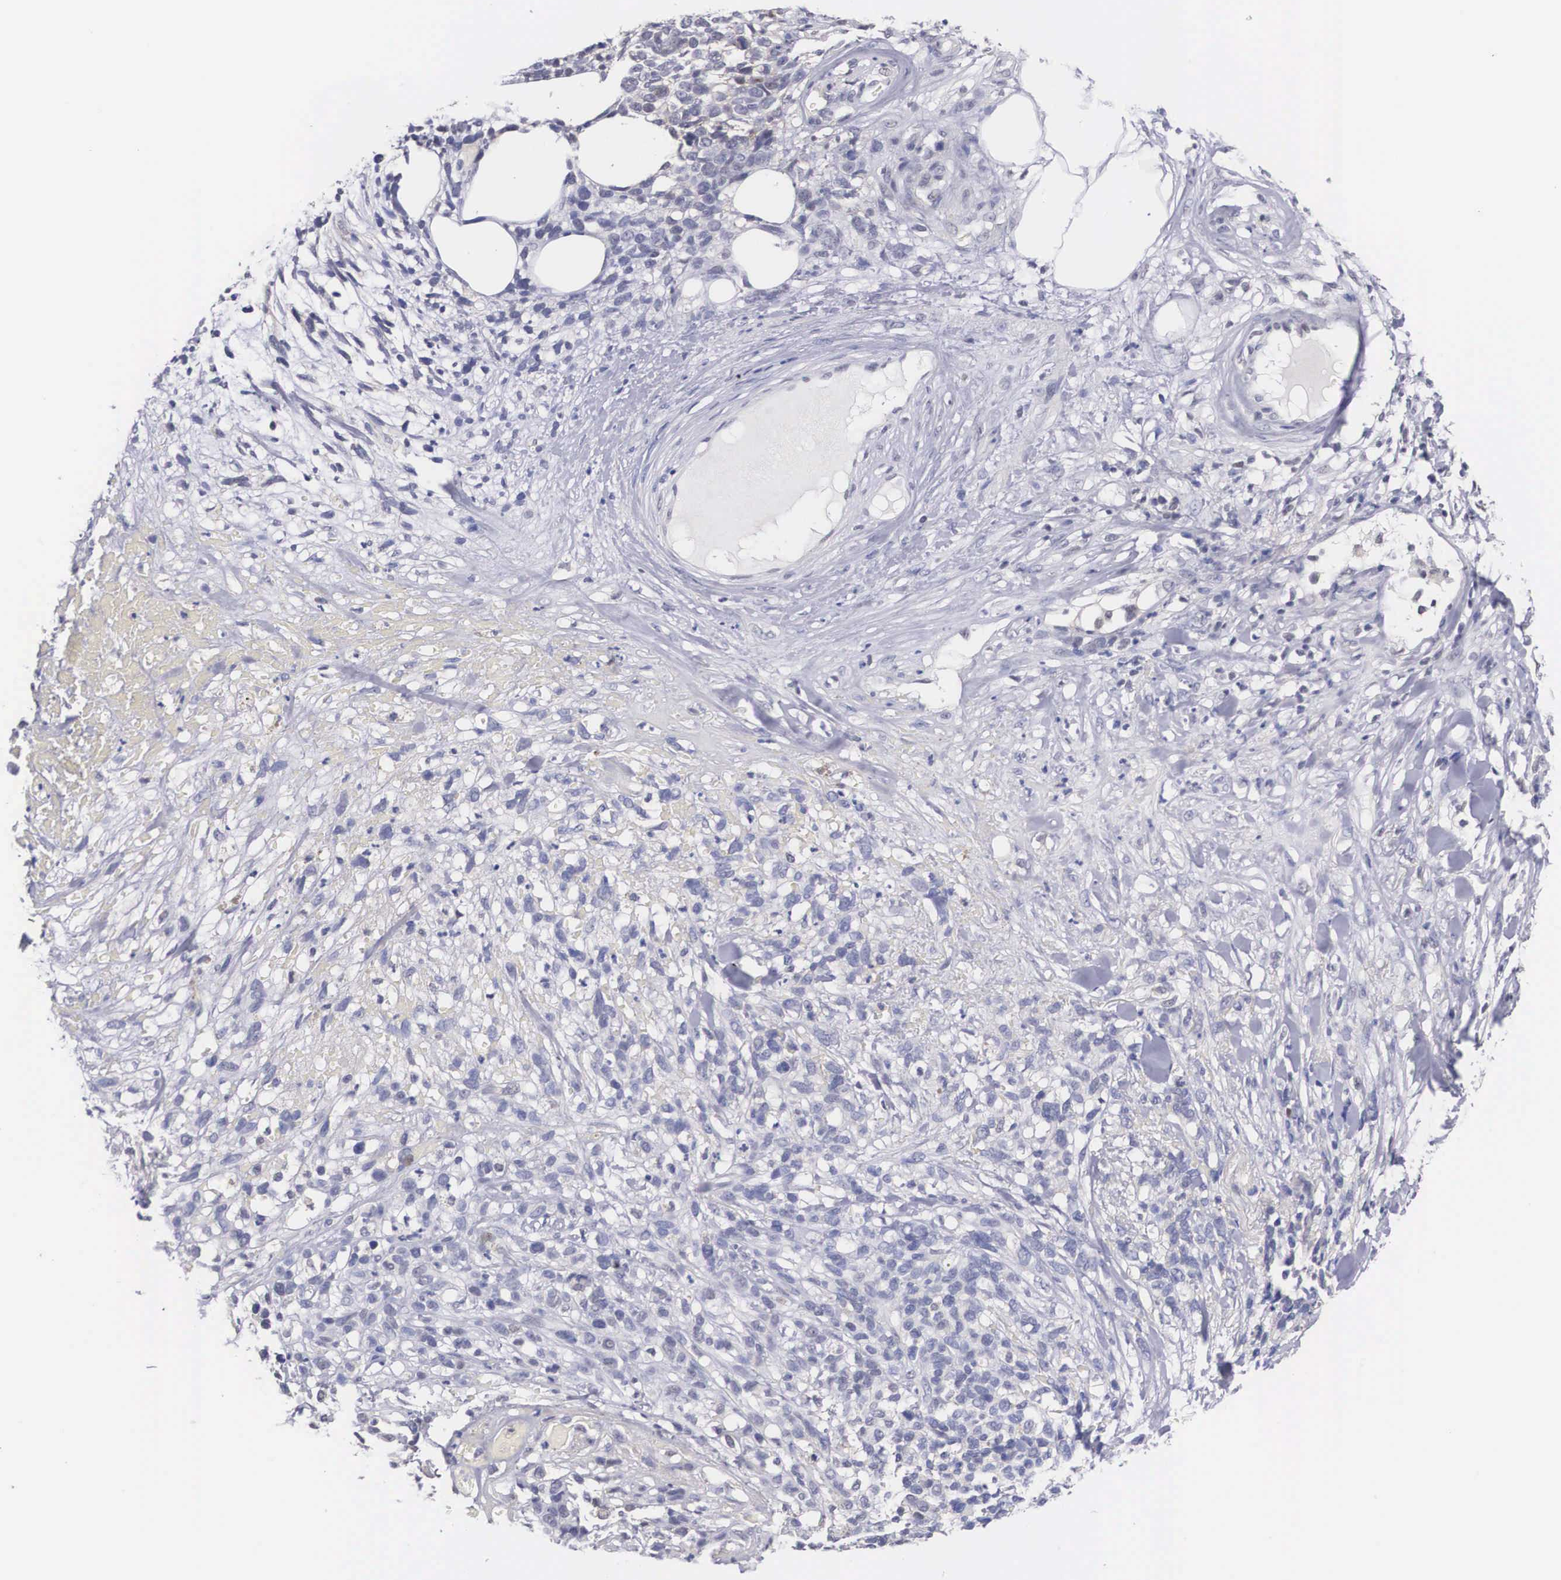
{"staining": {"intensity": "negative", "quantity": "none", "location": "none"}, "tissue": "melanoma", "cell_type": "Tumor cells", "image_type": "cancer", "snomed": [{"axis": "morphology", "description": "Malignant melanoma, NOS"}, {"axis": "topography", "description": "Skin"}], "caption": "Immunohistochemistry (IHC) image of malignant melanoma stained for a protein (brown), which displays no positivity in tumor cells. (Immunohistochemistry, brightfield microscopy, high magnification).", "gene": "NR4A2", "patient": {"sex": "female", "age": 85}}